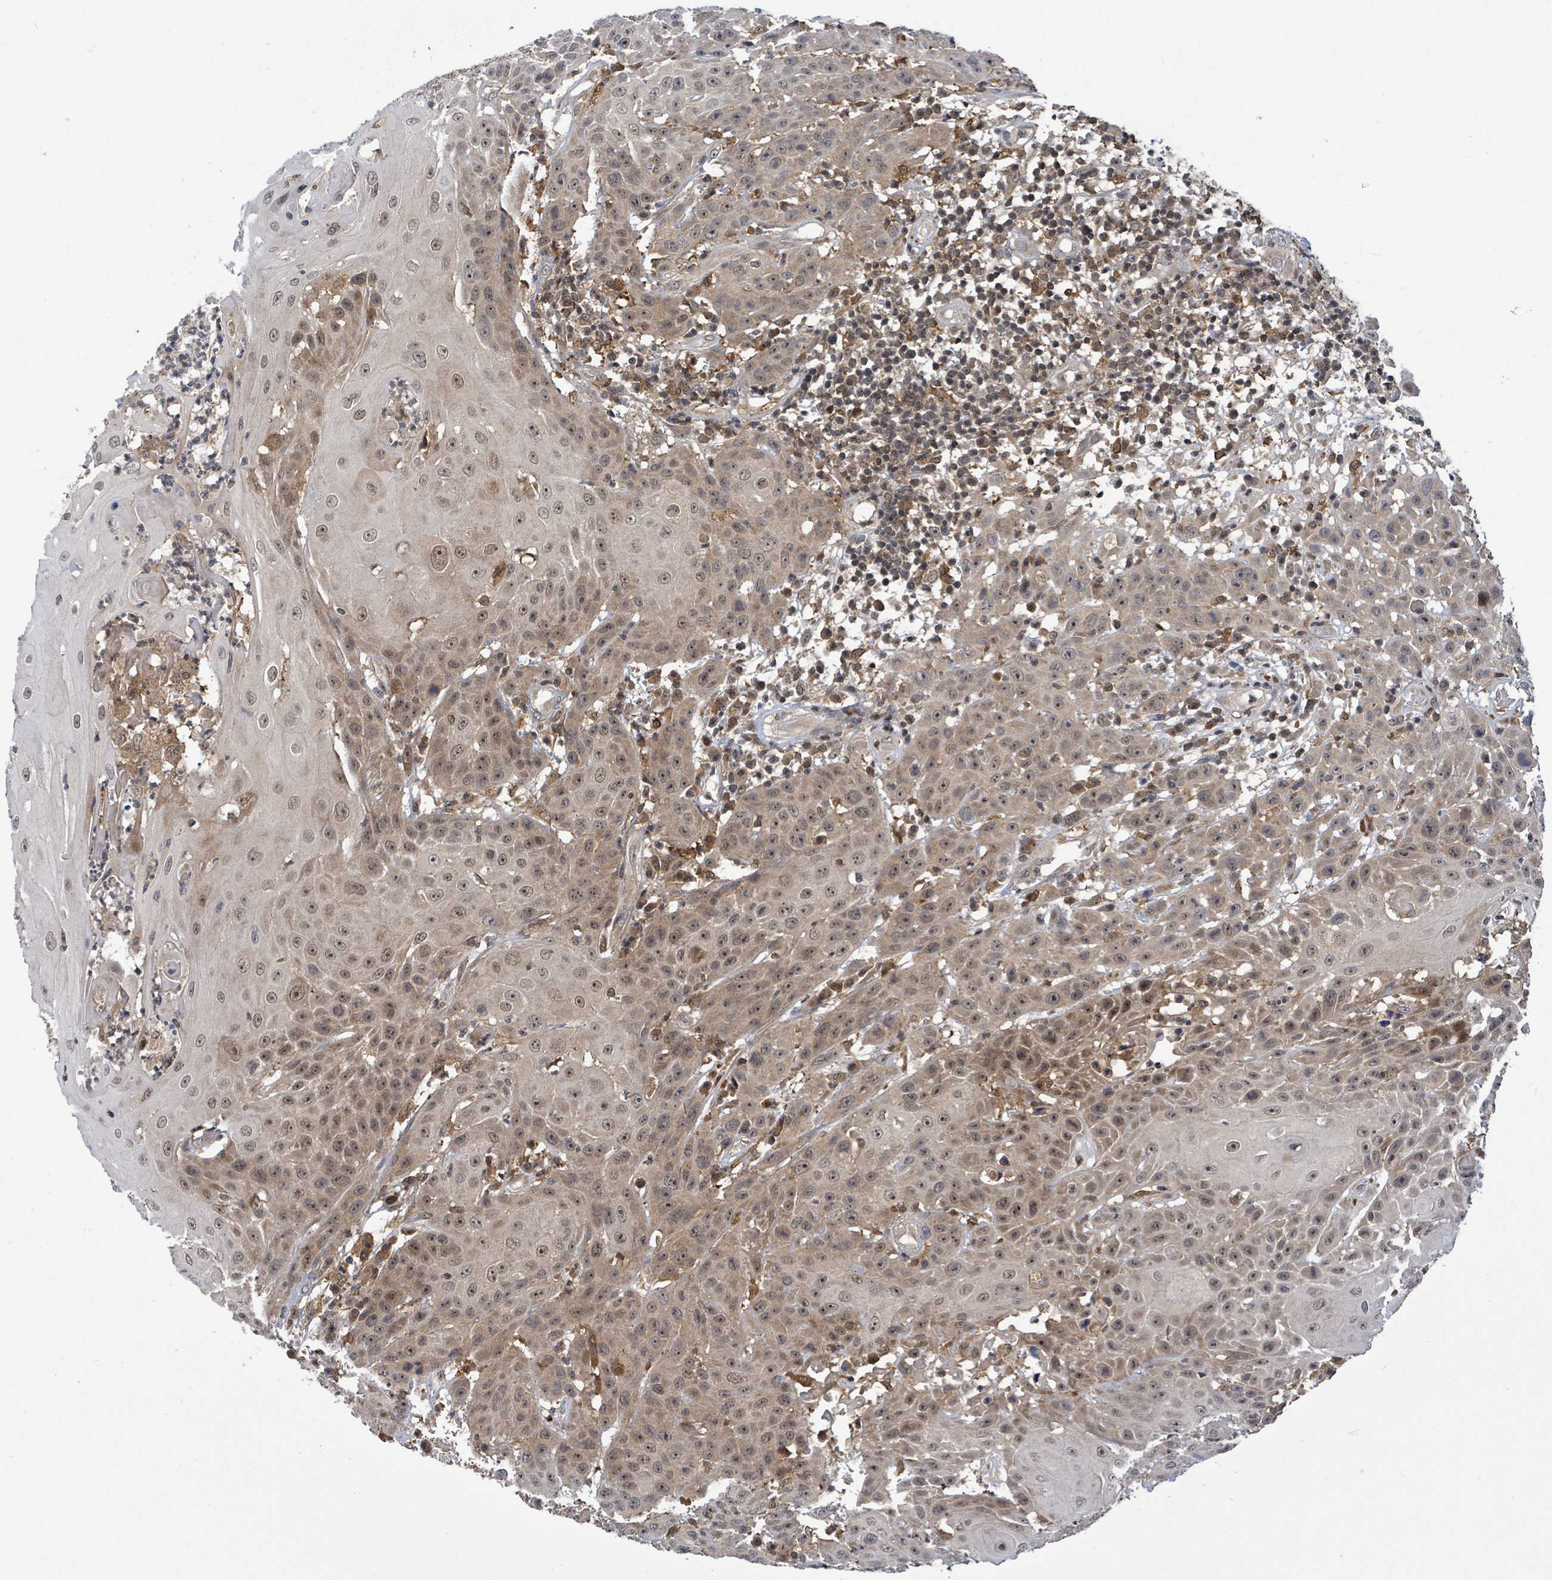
{"staining": {"intensity": "moderate", "quantity": ">75%", "location": "cytoplasmic/membranous,nuclear"}, "tissue": "head and neck cancer", "cell_type": "Tumor cells", "image_type": "cancer", "snomed": [{"axis": "morphology", "description": "Squamous cell carcinoma, NOS"}, {"axis": "topography", "description": "Skin"}, {"axis": "topography", "description": "Head-Neck"}], "caption": "Protein positivity by IHC reveals moderate cytoplasmic/membranous and nuclear staining in about >75% of tumor cells in squamous cell carcinoma (head and neck). The protein is shown in brown color, while the nuclei are stained blue.", "gene": "FBXO6", "patient": {"sex": "male", "age": 80}}